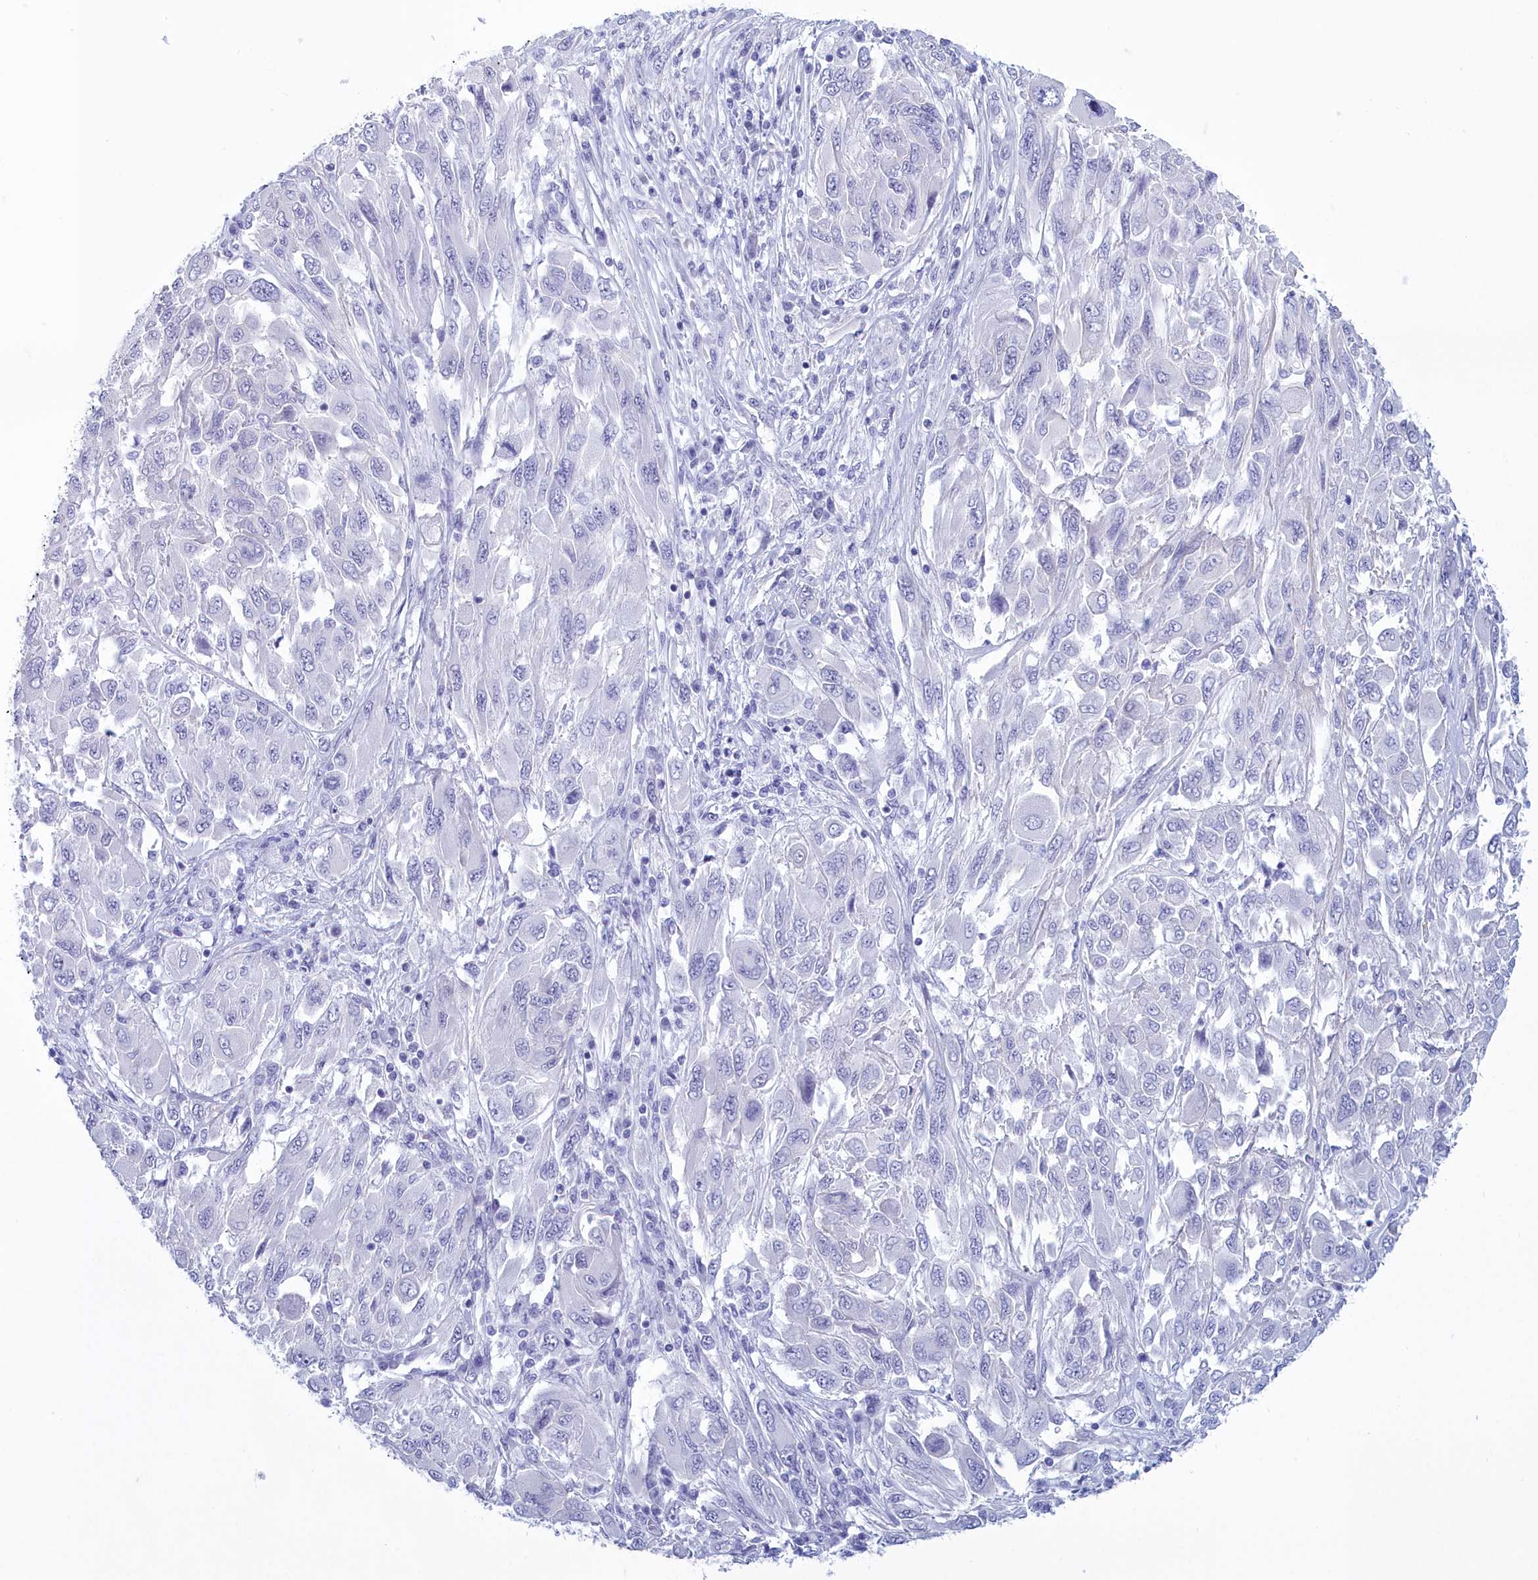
{"staining": {"intensity": "negative", "quantity": "none", "location": "none"}, "tissue": "melanoma", "cell_type": "Tumor cells", "image_type": "cancer", "snomed": [{"axis": "morphology", "description": "Malignant melanoma, NOS"}, {"axis": "topography", "description": "Skin"}], "caption": "Protein analysis of melanoma displays no significant expression in tumor cells.", "gene": "TMEM97", "patient": {"sex": "female", "age": 91}}